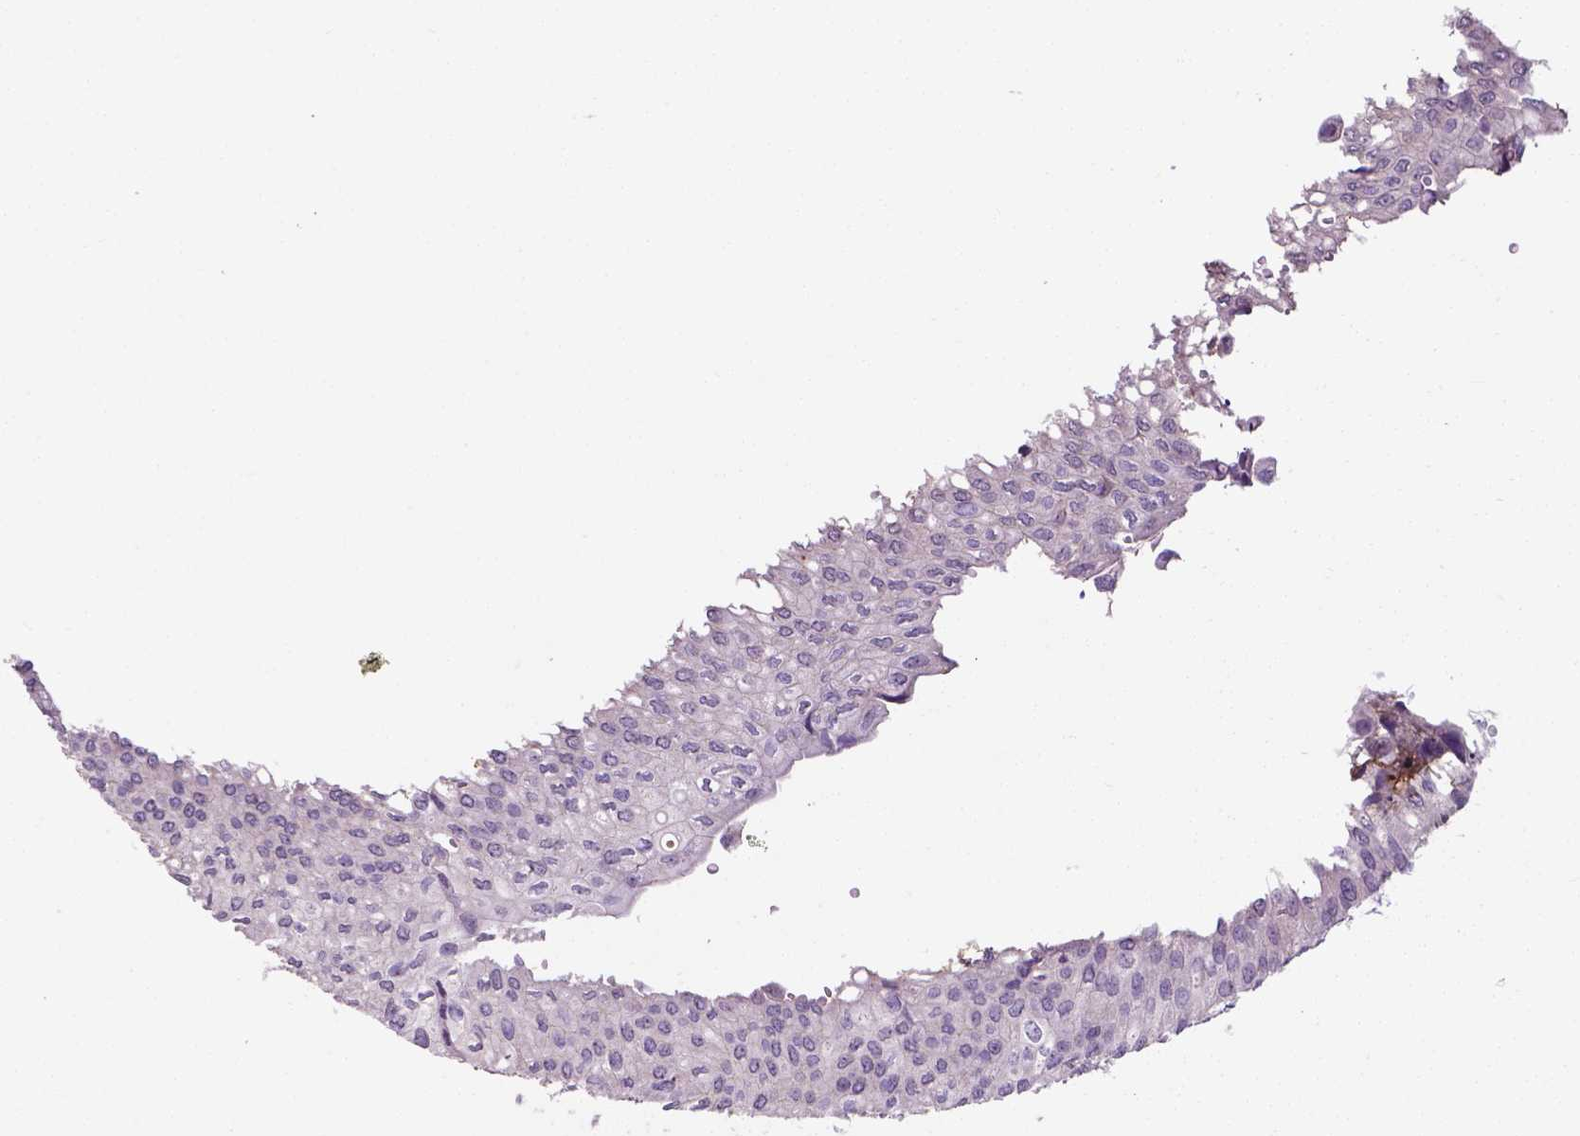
{"staining": {"intensity": "negative", "quantity": "none", "location": "none"}, "tissue": "urothelial cancer", "cell_type": "Tumor cells", "image_type": "cancer", "snomed": [{"axis": "morphology", "description": "Urothelial carcinoma, NOS"}, {"axis": "topography", "description": "Urinary bladder"}], "caption": "Immunohistochemical staining of human urothelial cancer reveals no significant staining in tumor cells.", "gene": "APOE", "patient": {"sex": "male", "age": 62}}